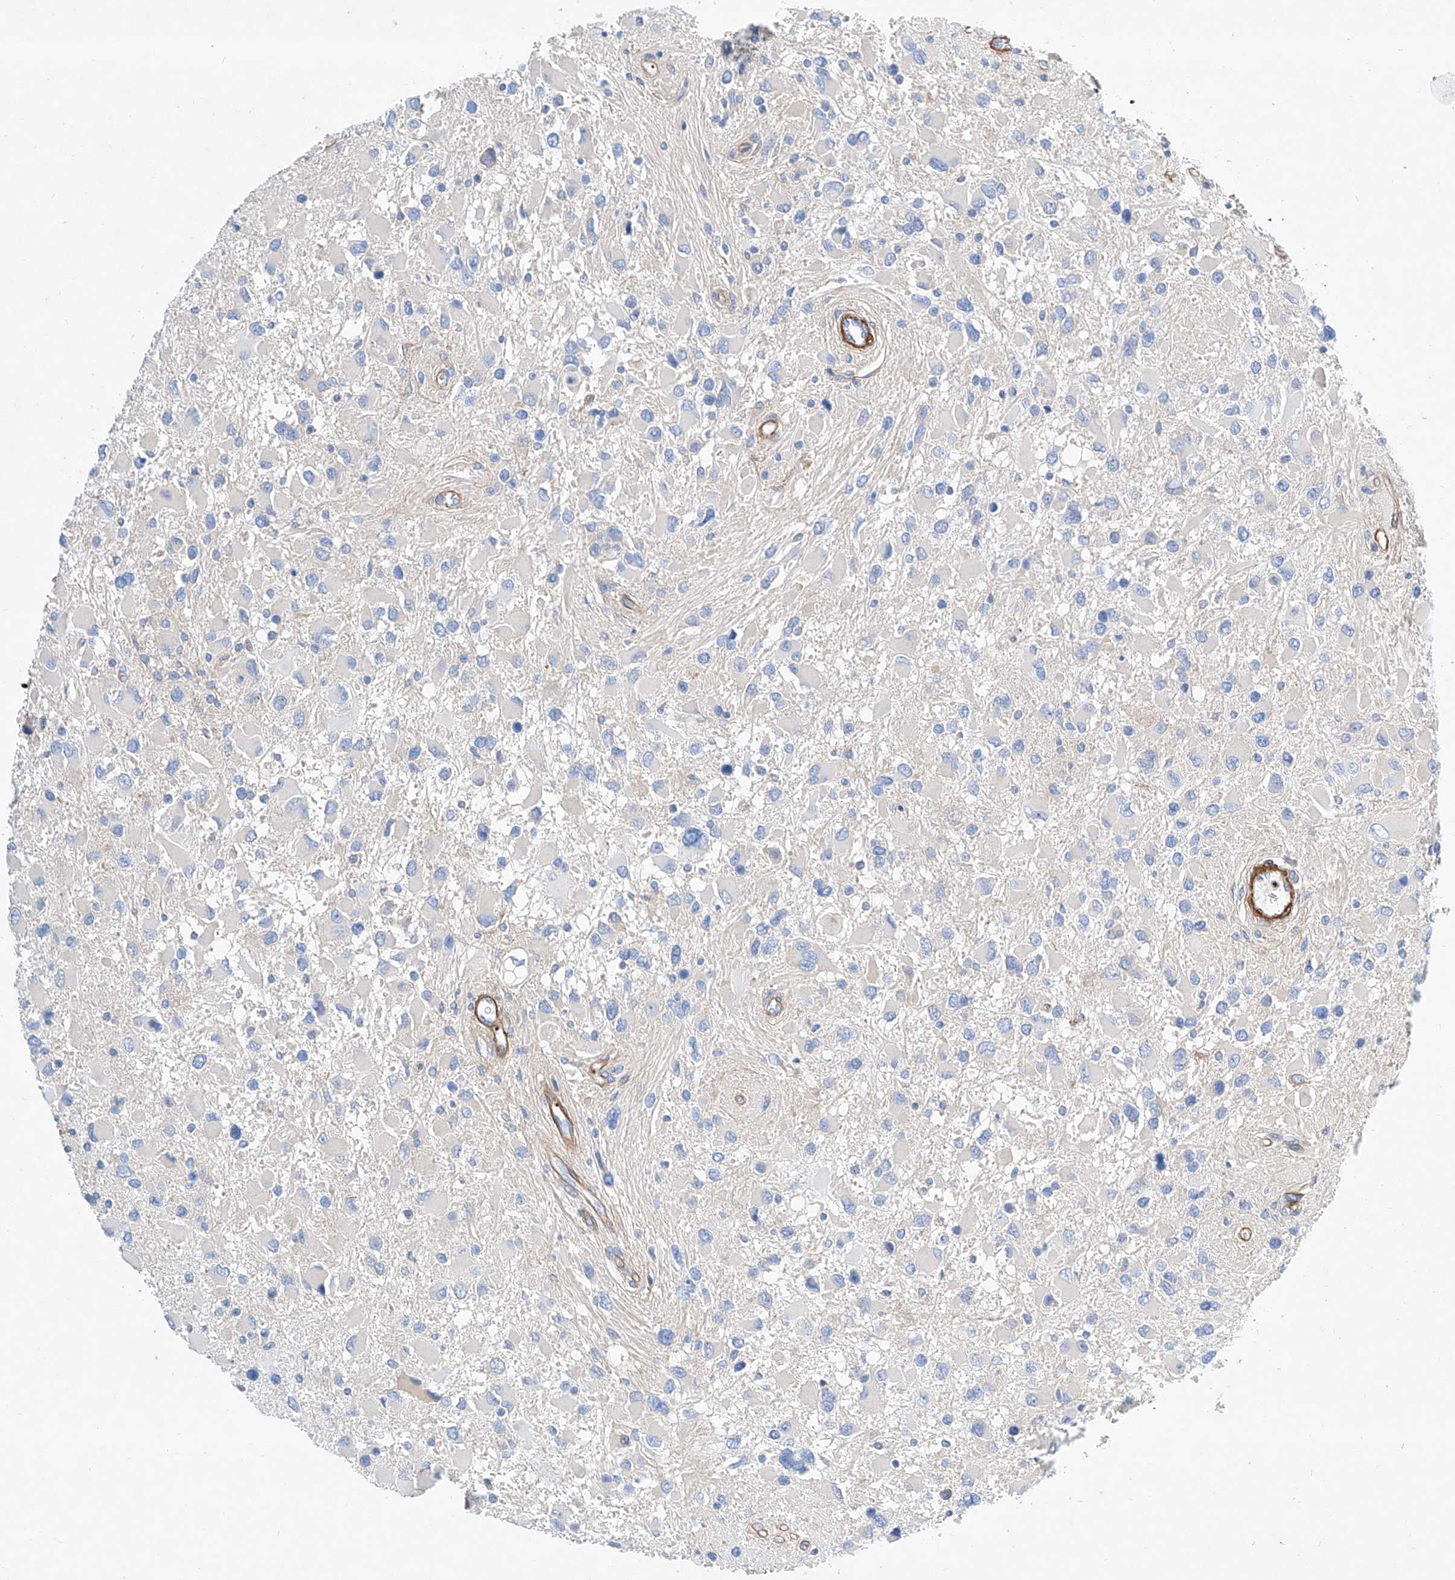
{"staining": {"intensity": "negative", "quantity": "none", "location": "none"}, "tissue": "glioma", "cell_type": "Tumor cells", "image_type": "cancer", "snomed": [{"axis": "morphology", "description": "Glioma, malignant, High grade"}, {"axis": "topography", "description": "Brain"}], "caption": "DAB (3,3'-diaminobenzidine) immunohistochemical staining of human glioma exhibits no significant staining in tumor cells.", "gene": "TAS2R60", "patient": {"sex": "male", "age": 53}}